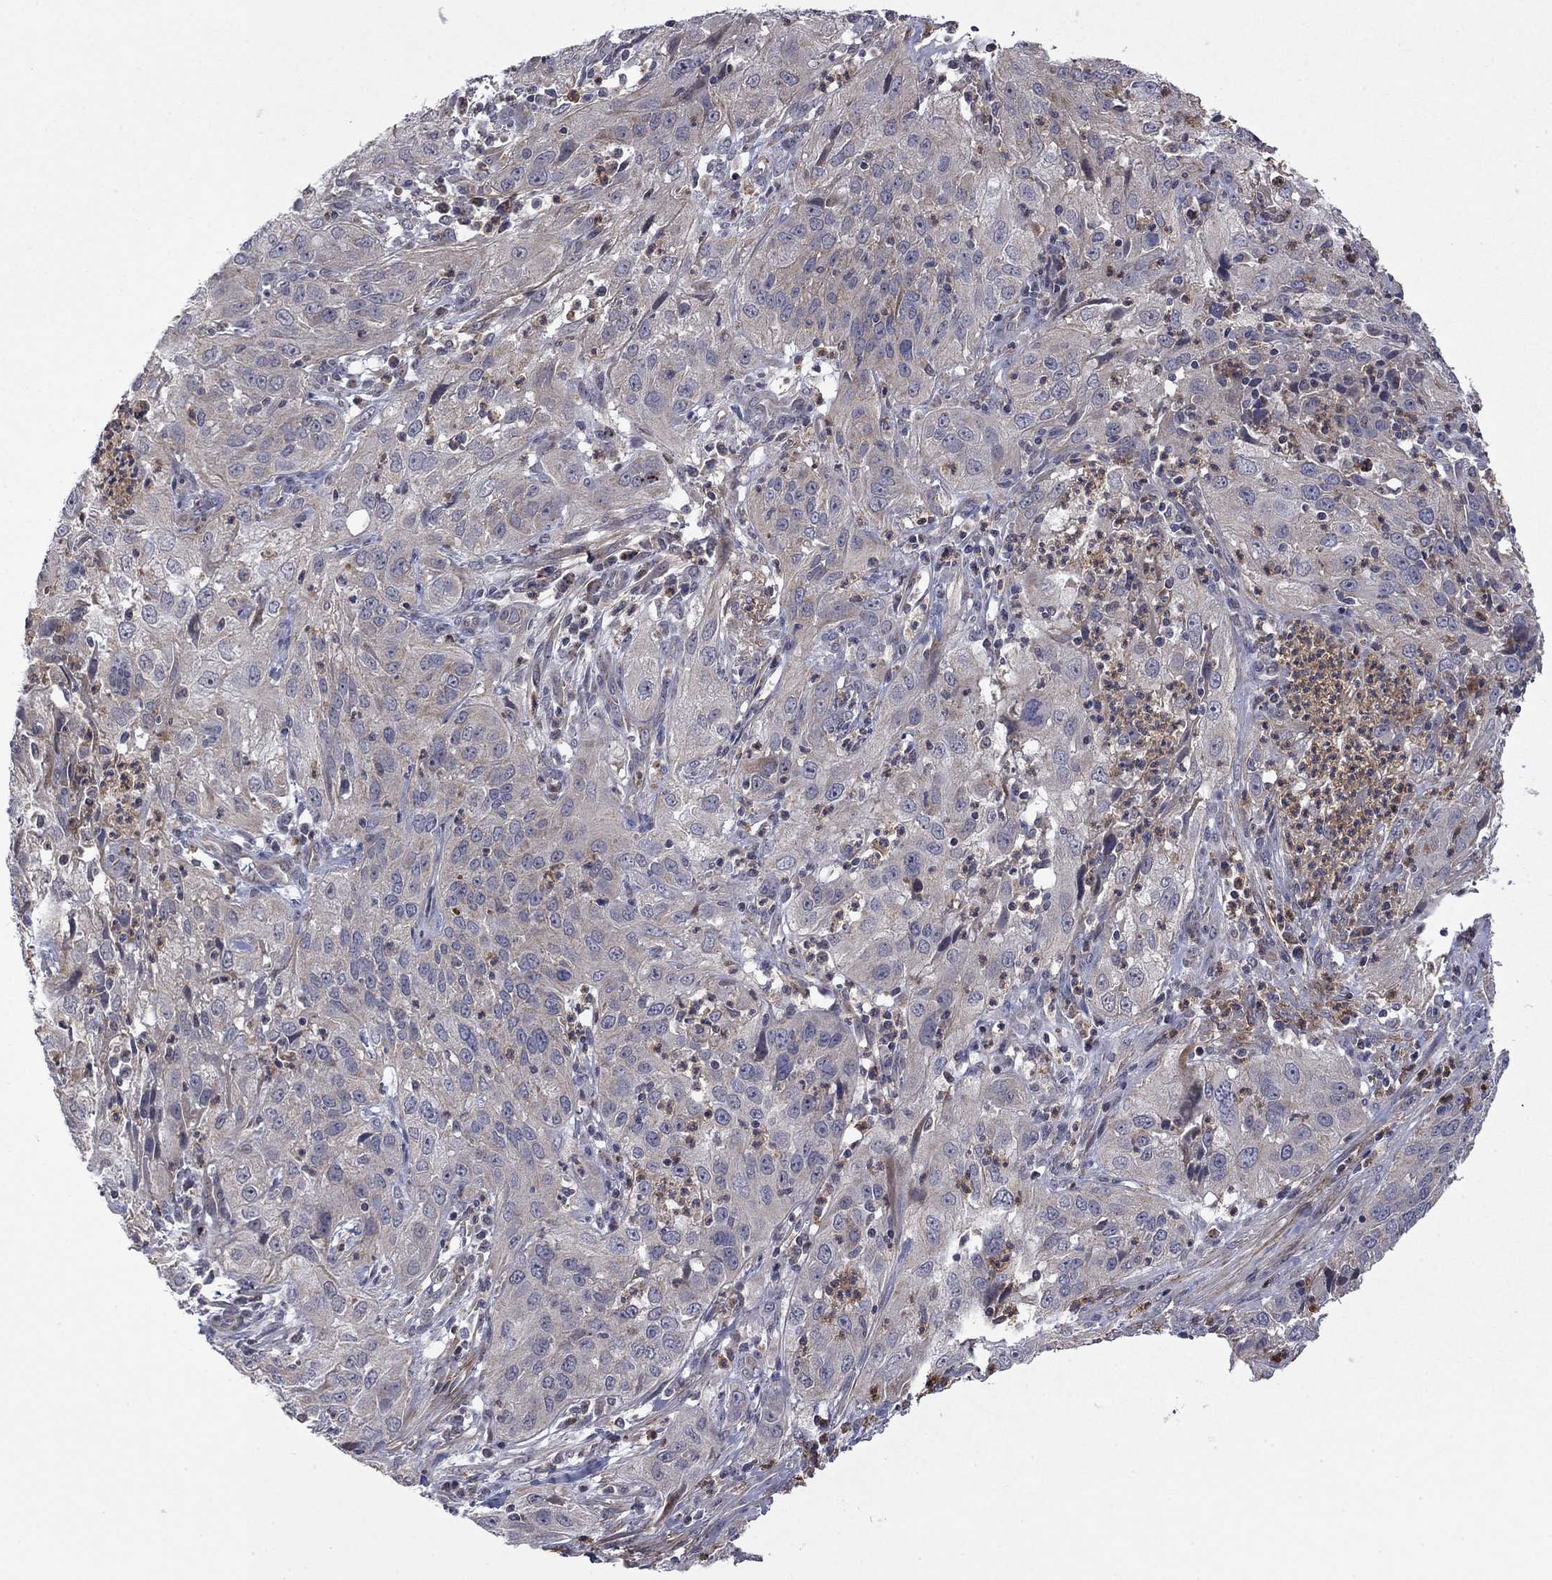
{"staining": {"intensity": "negative", "quantity": "none", "location": "none"}, "tissue": "cervical cancer", "cell_type": "Tumor cells", "image_type": "cancer", "snomed": [{"axis": "morphology", "description": "Squamous cell carcinoma, NOS"}, {"axis": "topography", "description": "Cervix"}], "caption": "This is a photomicrograph of IHC staining of cervical squamous cell carcinoma, which shows no positivity in tumor cells.", "gene": "DOP1B", "patient": {"sex": "female", "age": 32}}